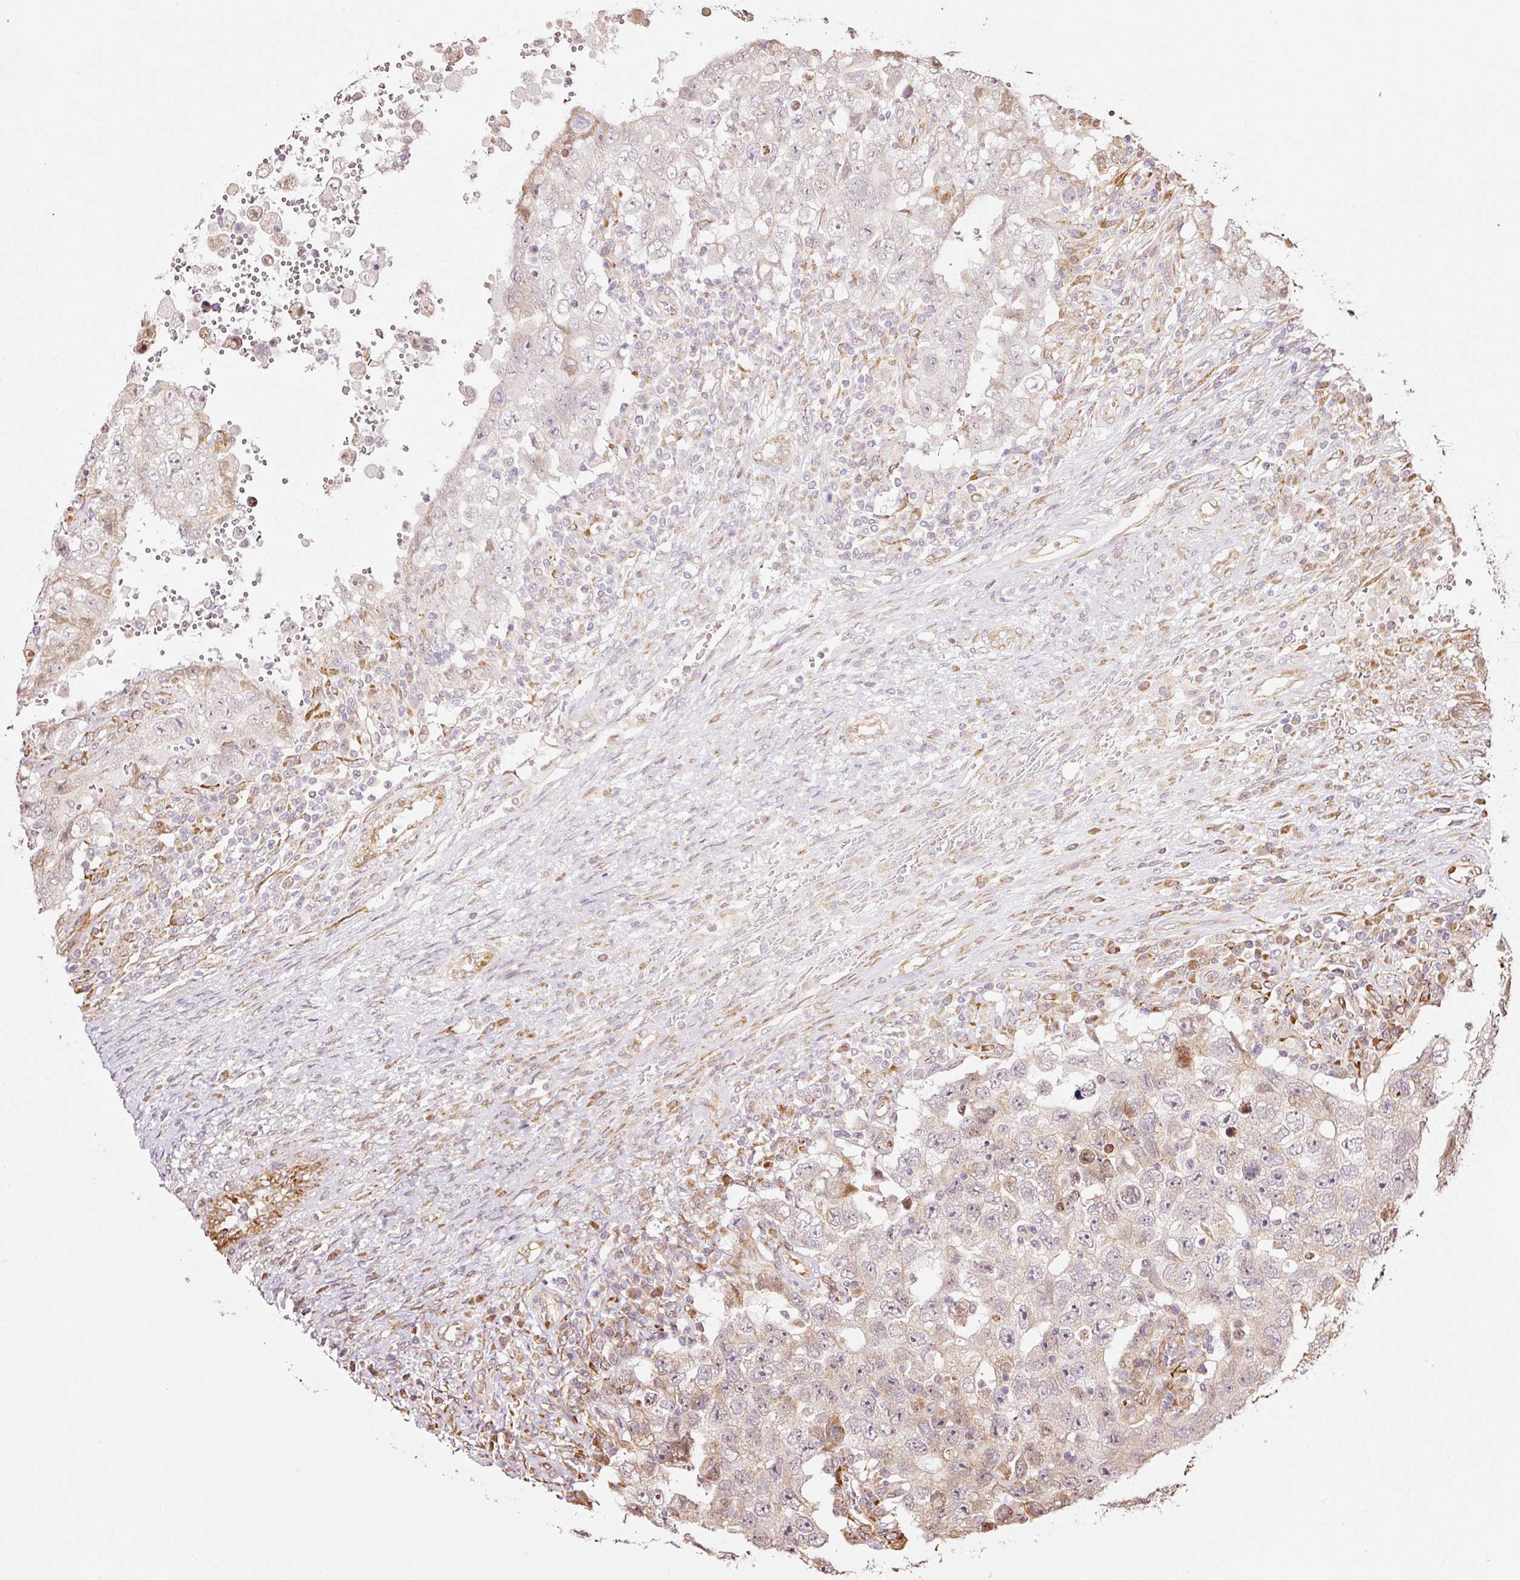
{"staining": {"intensity": "weak", "quantity": "<25%", "location": "cytoplasmic/membranous"}, "tissue": "testis cancer", "cell_type": "Tumor cells", "image_type": "cancer", "snomed": [{"axis": "morphology", "description": "Carcinoma, Embryonal, NOS"}, {"axis": "topography", "description": "Testis"}], "caption": "The photomicrograph reveals no staining of tumor cells in testis embryonal carcinoma. (DAB (3,3'-diaminobenzidine) immunohistochemistry (IHC), high magnification).", "gene": "ETF1", "patient": {"sex": "male", "age": 26}}